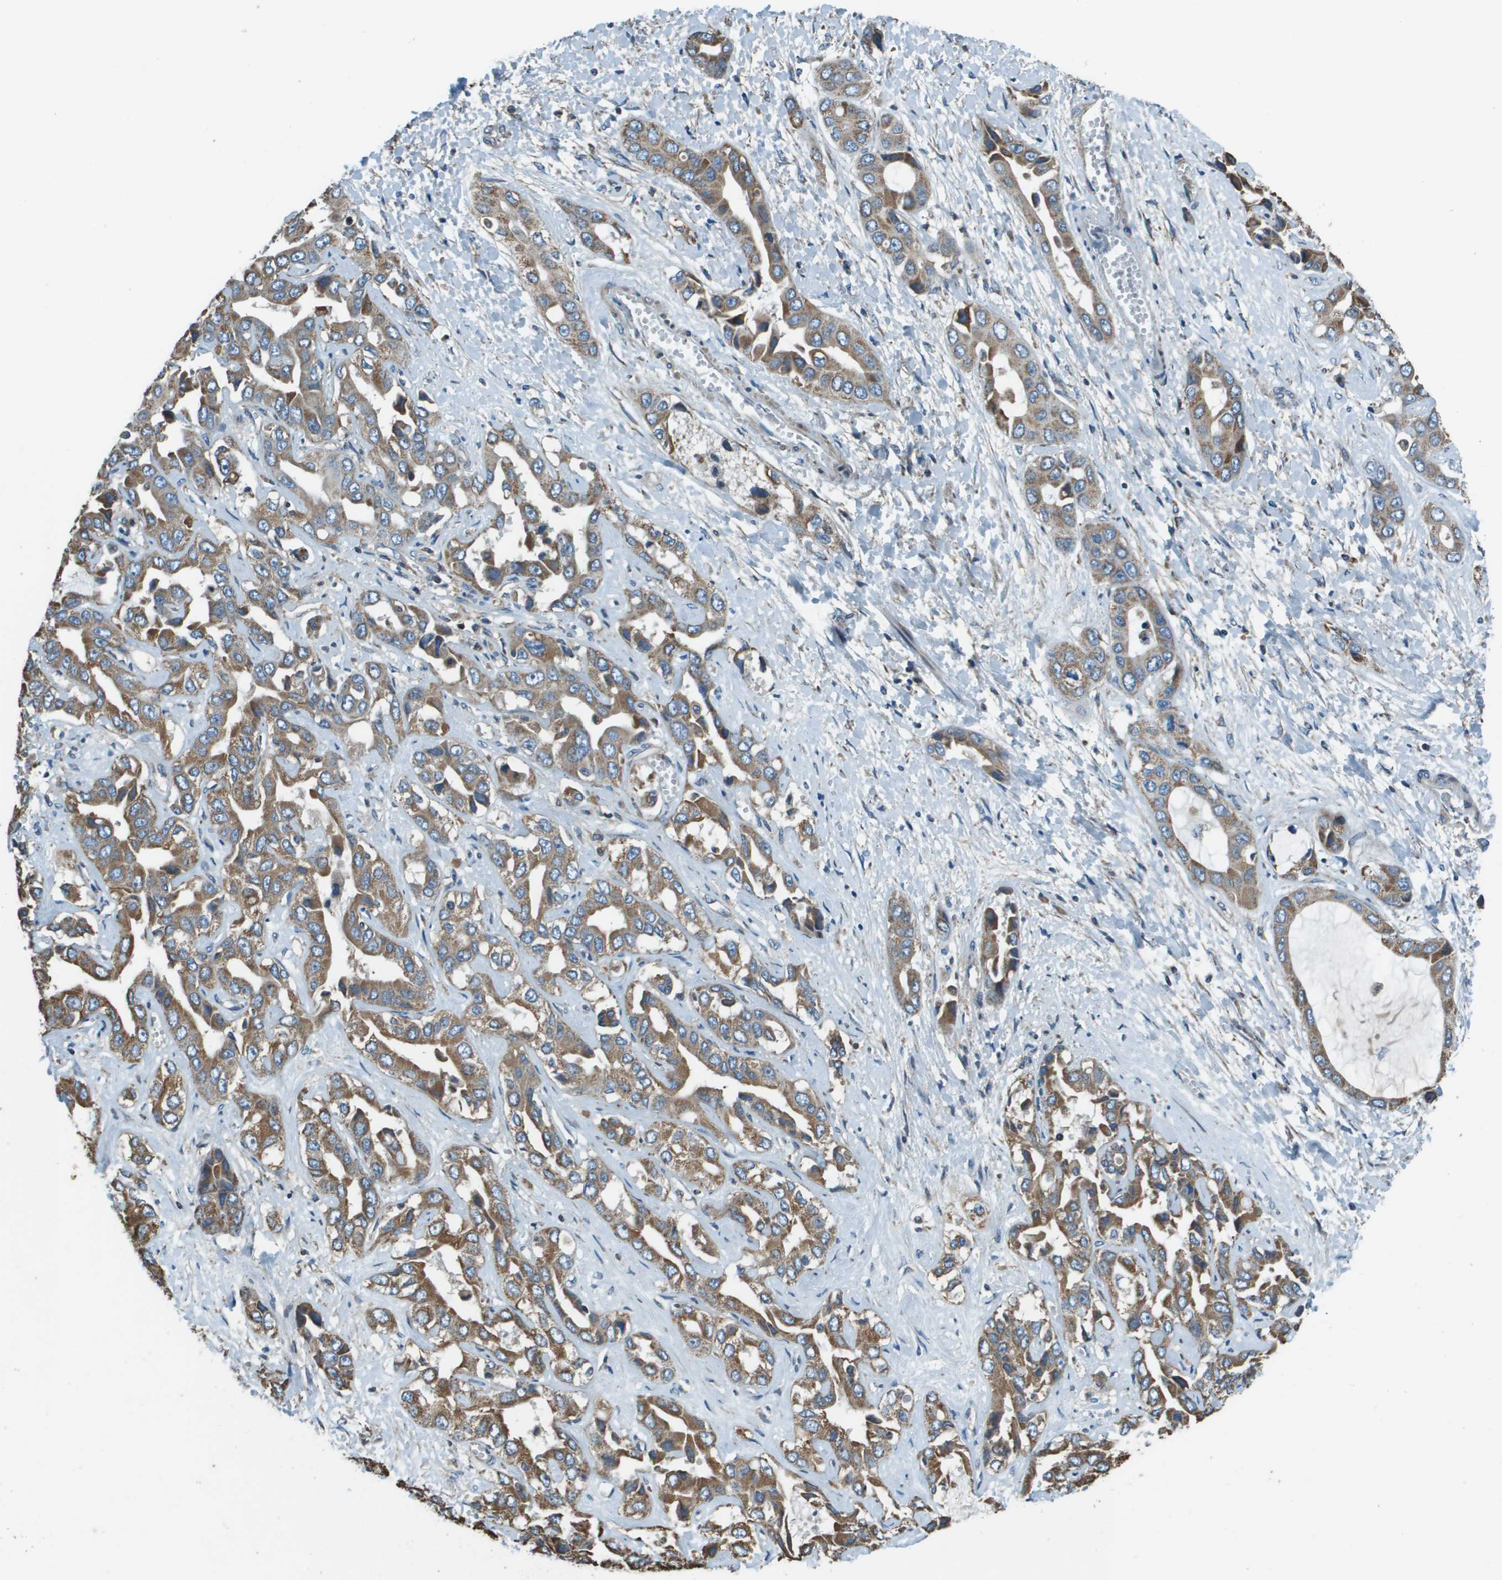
{"staining": {"intensity": "moderate", "quantity": ">75%", "location": "cytoplasmic/membranous"}, "tissue": "liver cancer", "cell_type": "Tumor cells", "image_type": "cancer", "snomed": [{"axis": "morphology", "description": "Cholangiocarcinoma"}, {"axis": "topography", "description": "Liver"}], "caption": "Protein staining of liver cancer (cholangiocarcinoma) tissue shows moderate cytoplasmic/membranous expression in approximately >75% of tumor cells. (Brightfield microscopy of DAB IHC at high magnification).", "gene": "TMEM51", "patient": {"sex": "female", "age": 52}}